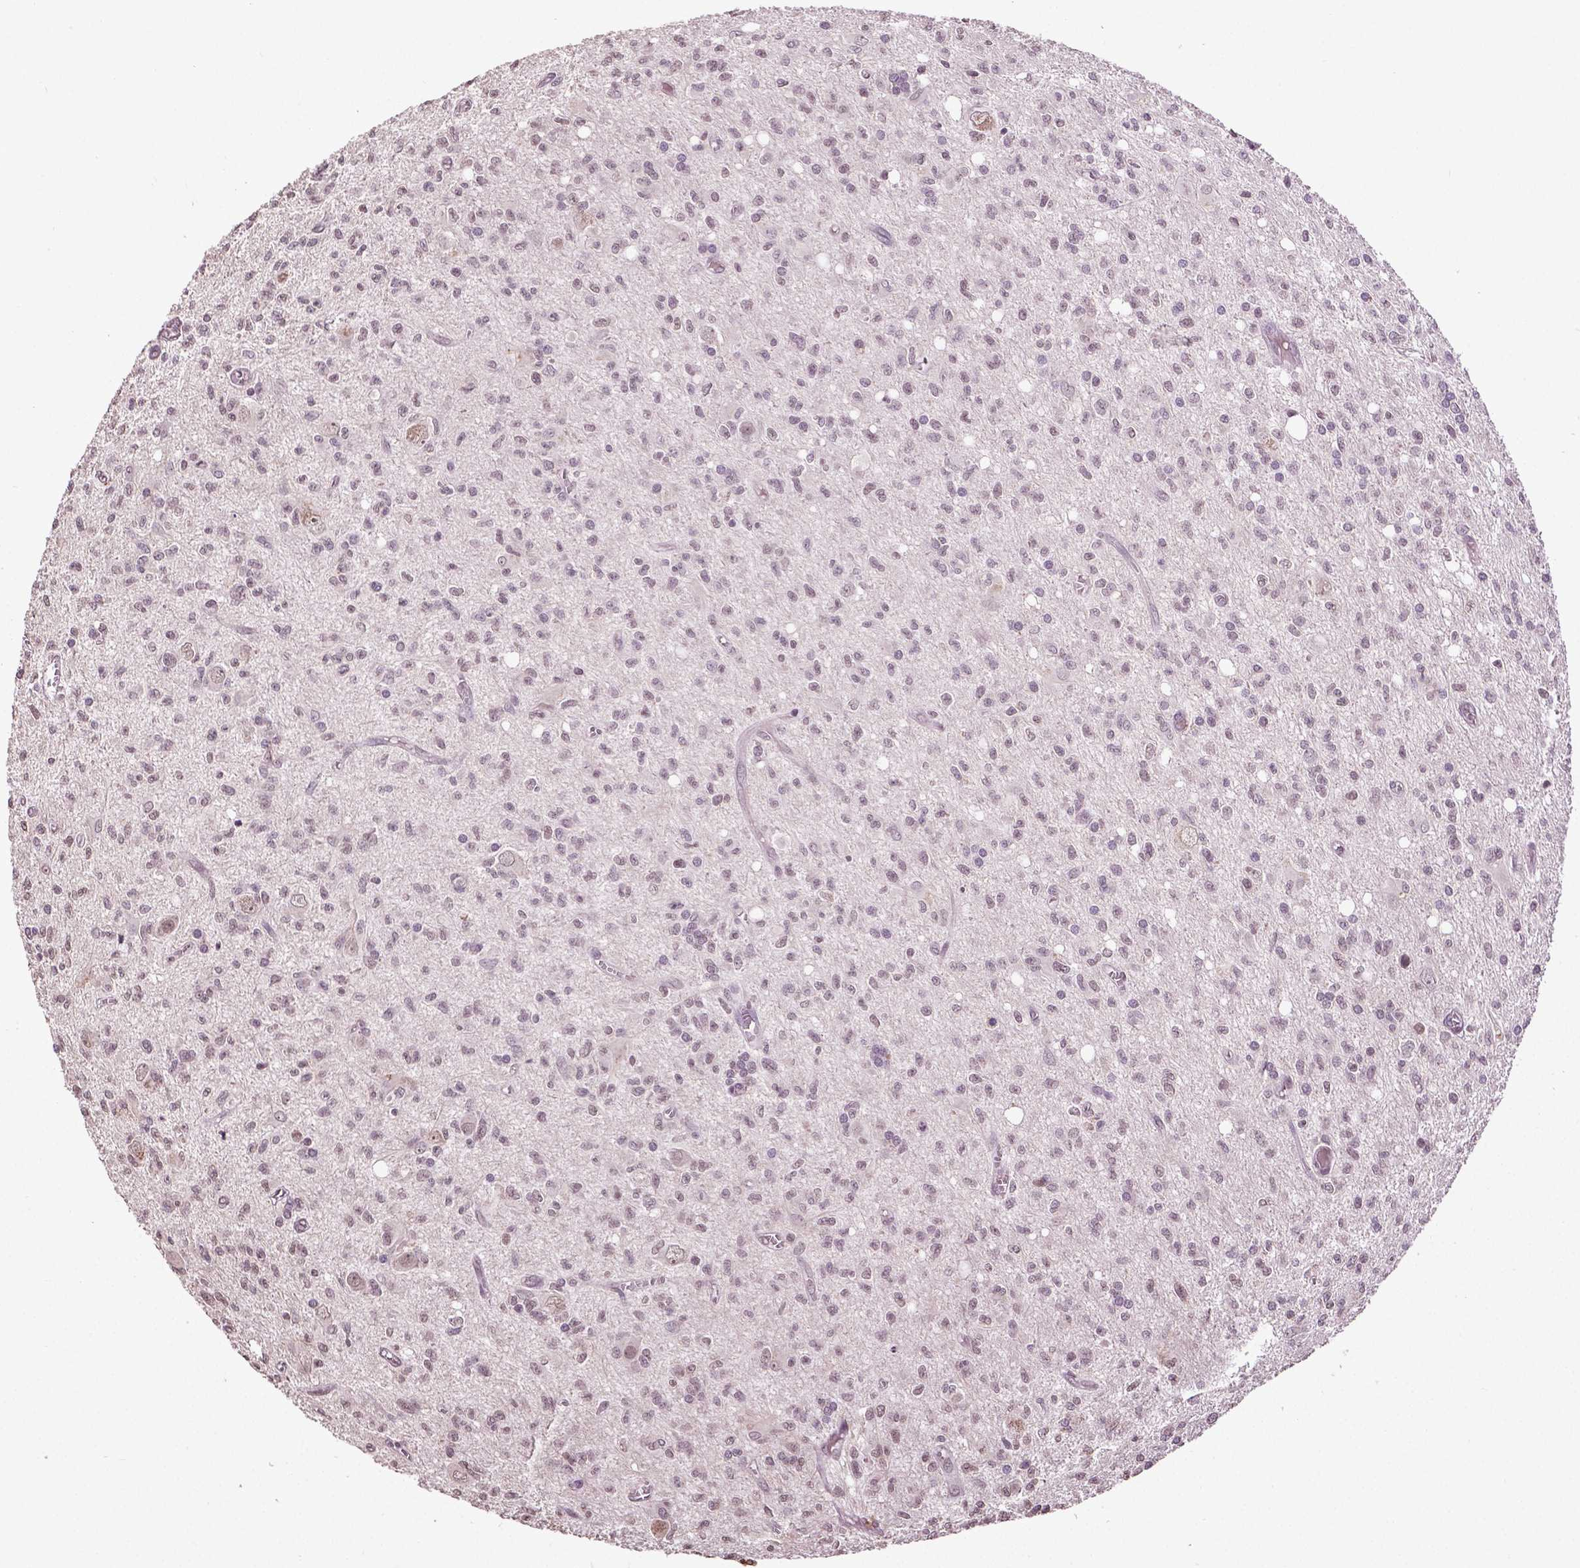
{"staining": {"intensity": "weak", "quantity": "25%-75%", "location": "nuclear"}, "tissue": "glioma", "cell_type": "Tumor cells", "image_type": "cancer", "snomed": [{"axis": "morphology", "description": "Glioma, malignant, Low grade"}, {"axis": "topography", "description": "Brain"}], "caption": "Immunohistochemical staining of malignant low-grade glioma shows low levels of weak nuclear protein staining in about 25%-75% of tumor cells.", "gene": "DLX5", "patient": {"sex": "male", "age": 64}}